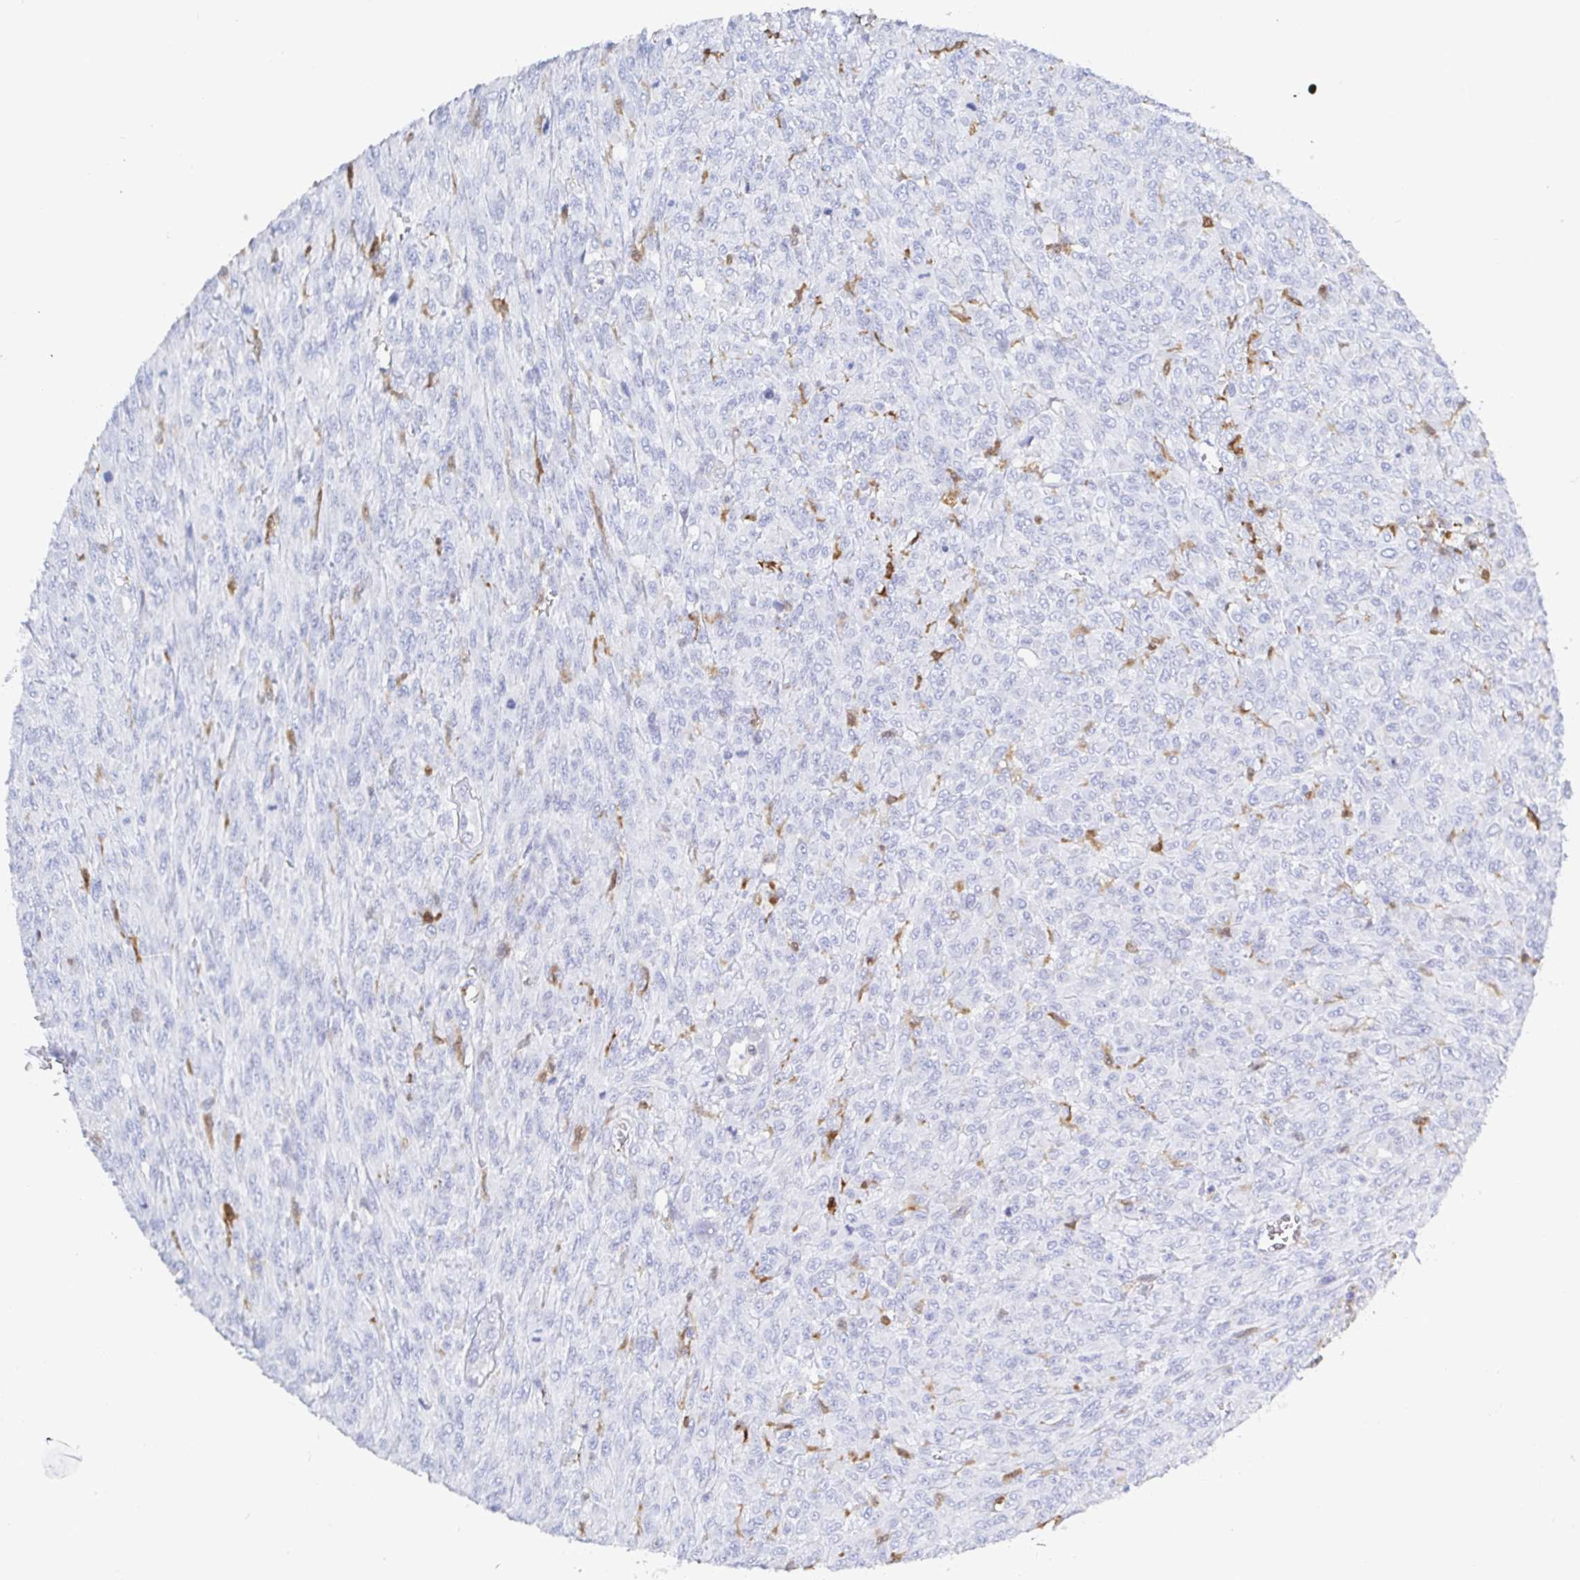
{"staining": {"intensity": "negative", "quantity": "none", "location": "none"}, "tissue": "renal cancer", "cell_type": "Tumor cells", "image_type": "cancer", "snomed": [{"axis": "morphology", "description": "Adenocarcinoma, NOS"}, {"axis": "topography", "description": "Kidney"}], "caption": "The micrograph demonstrates no staining of tumor cells in renal adenocarcinoma. (Stains: DAB immunohistochemistry (IHC) with hematoxylin counter stain, Microscopy: brightfield microscopy at high magnification).", "gene": "OR2A4", "patient": {"sex": "male", "age": 58}}